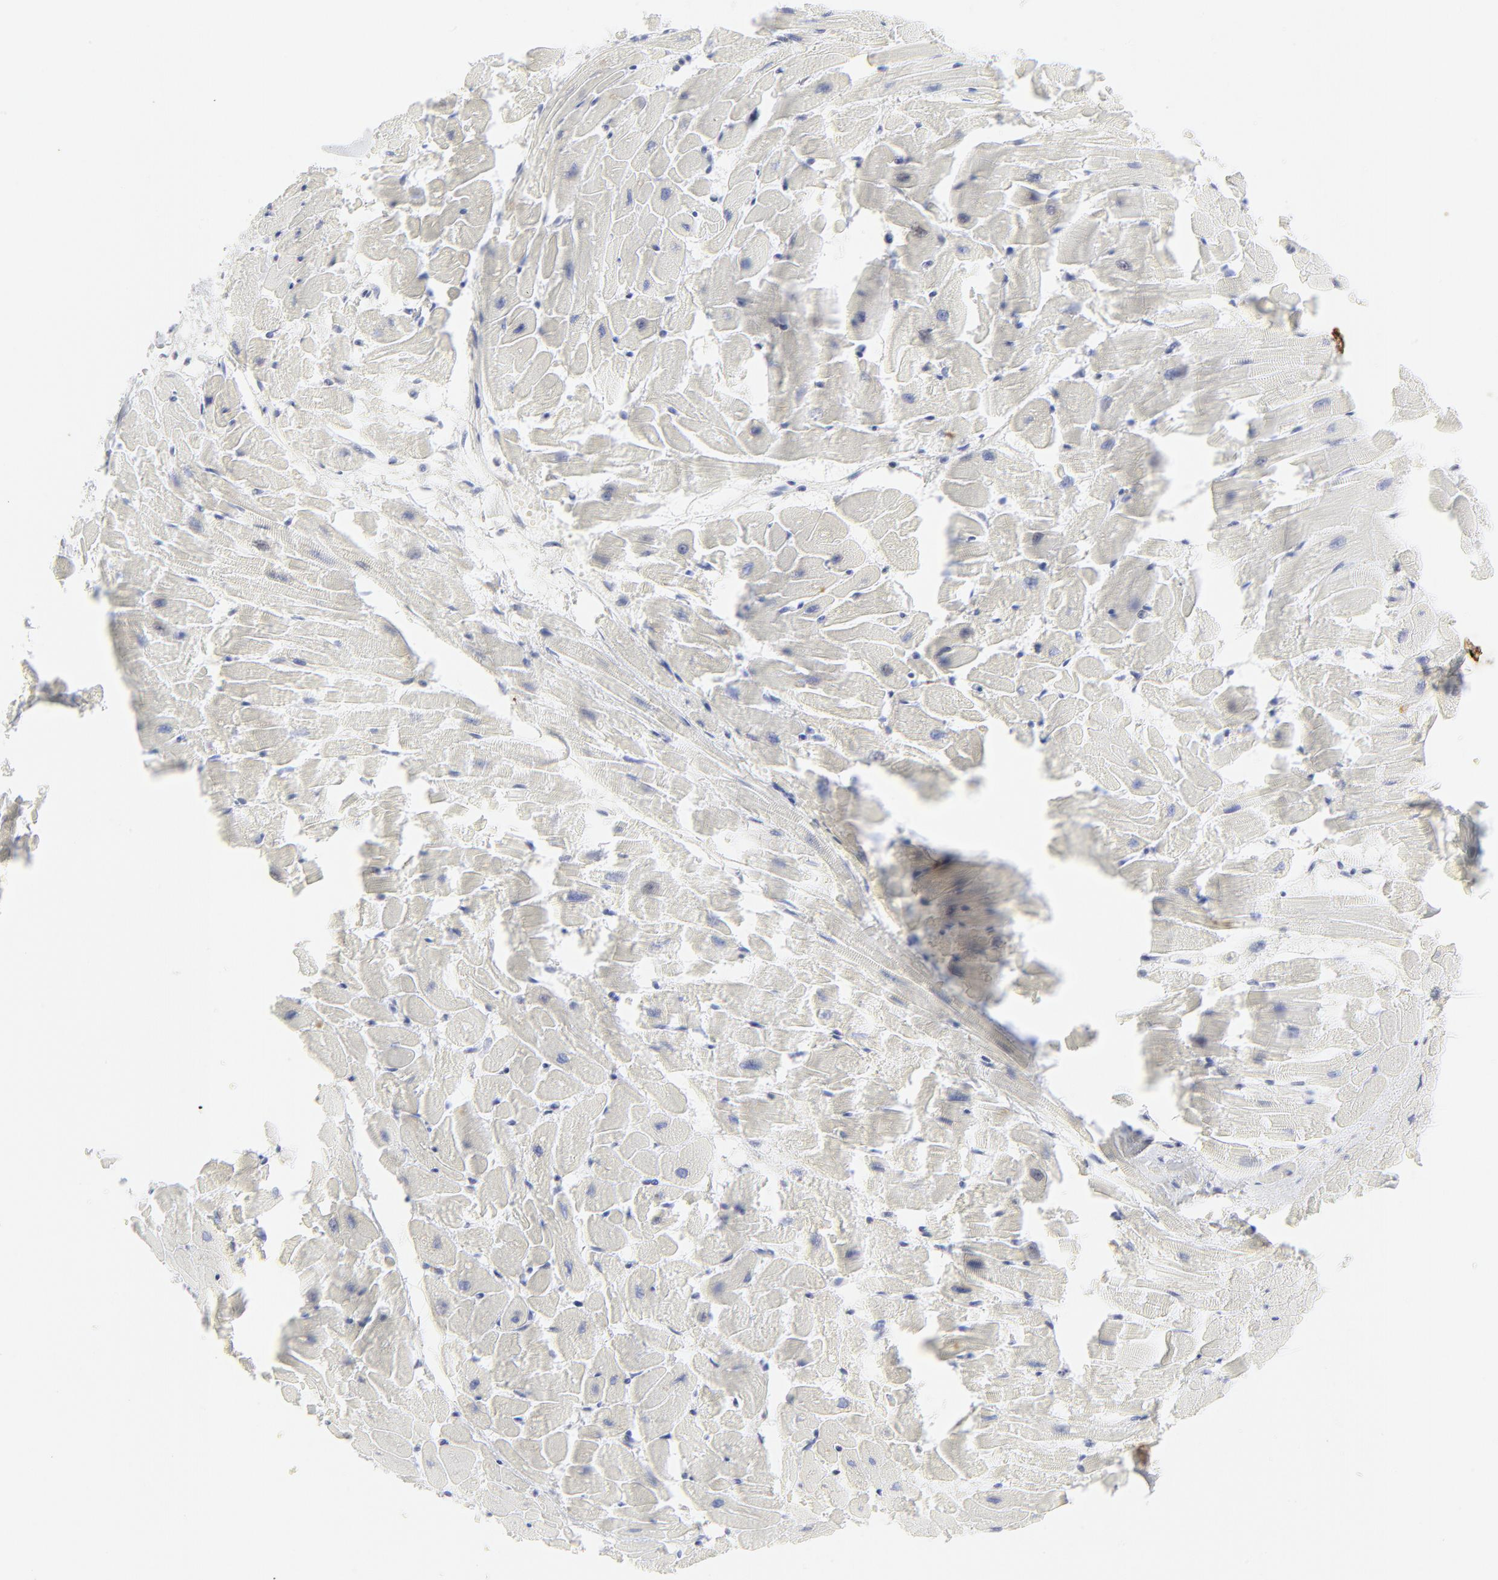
{"staining": {"intensity": "negative", "quantity": "none", "location": "none"}, "tissue": "heart muscle", "cell_type": "Cardiomyocytes", "image_type": "normal", "snomed": [{"axis": "morphology", "description": "Normal tissue, NOS"}, {"axis": "topography", "description": "Heart"}], "caption": "There is no significant expression in cardiomyocytes of heart muscle. (Immunohistochemistry (ihc), brightfield microscopy, high magnification).", "gene": "CCR7", "patient": {"sex": "female", "age": 19}}